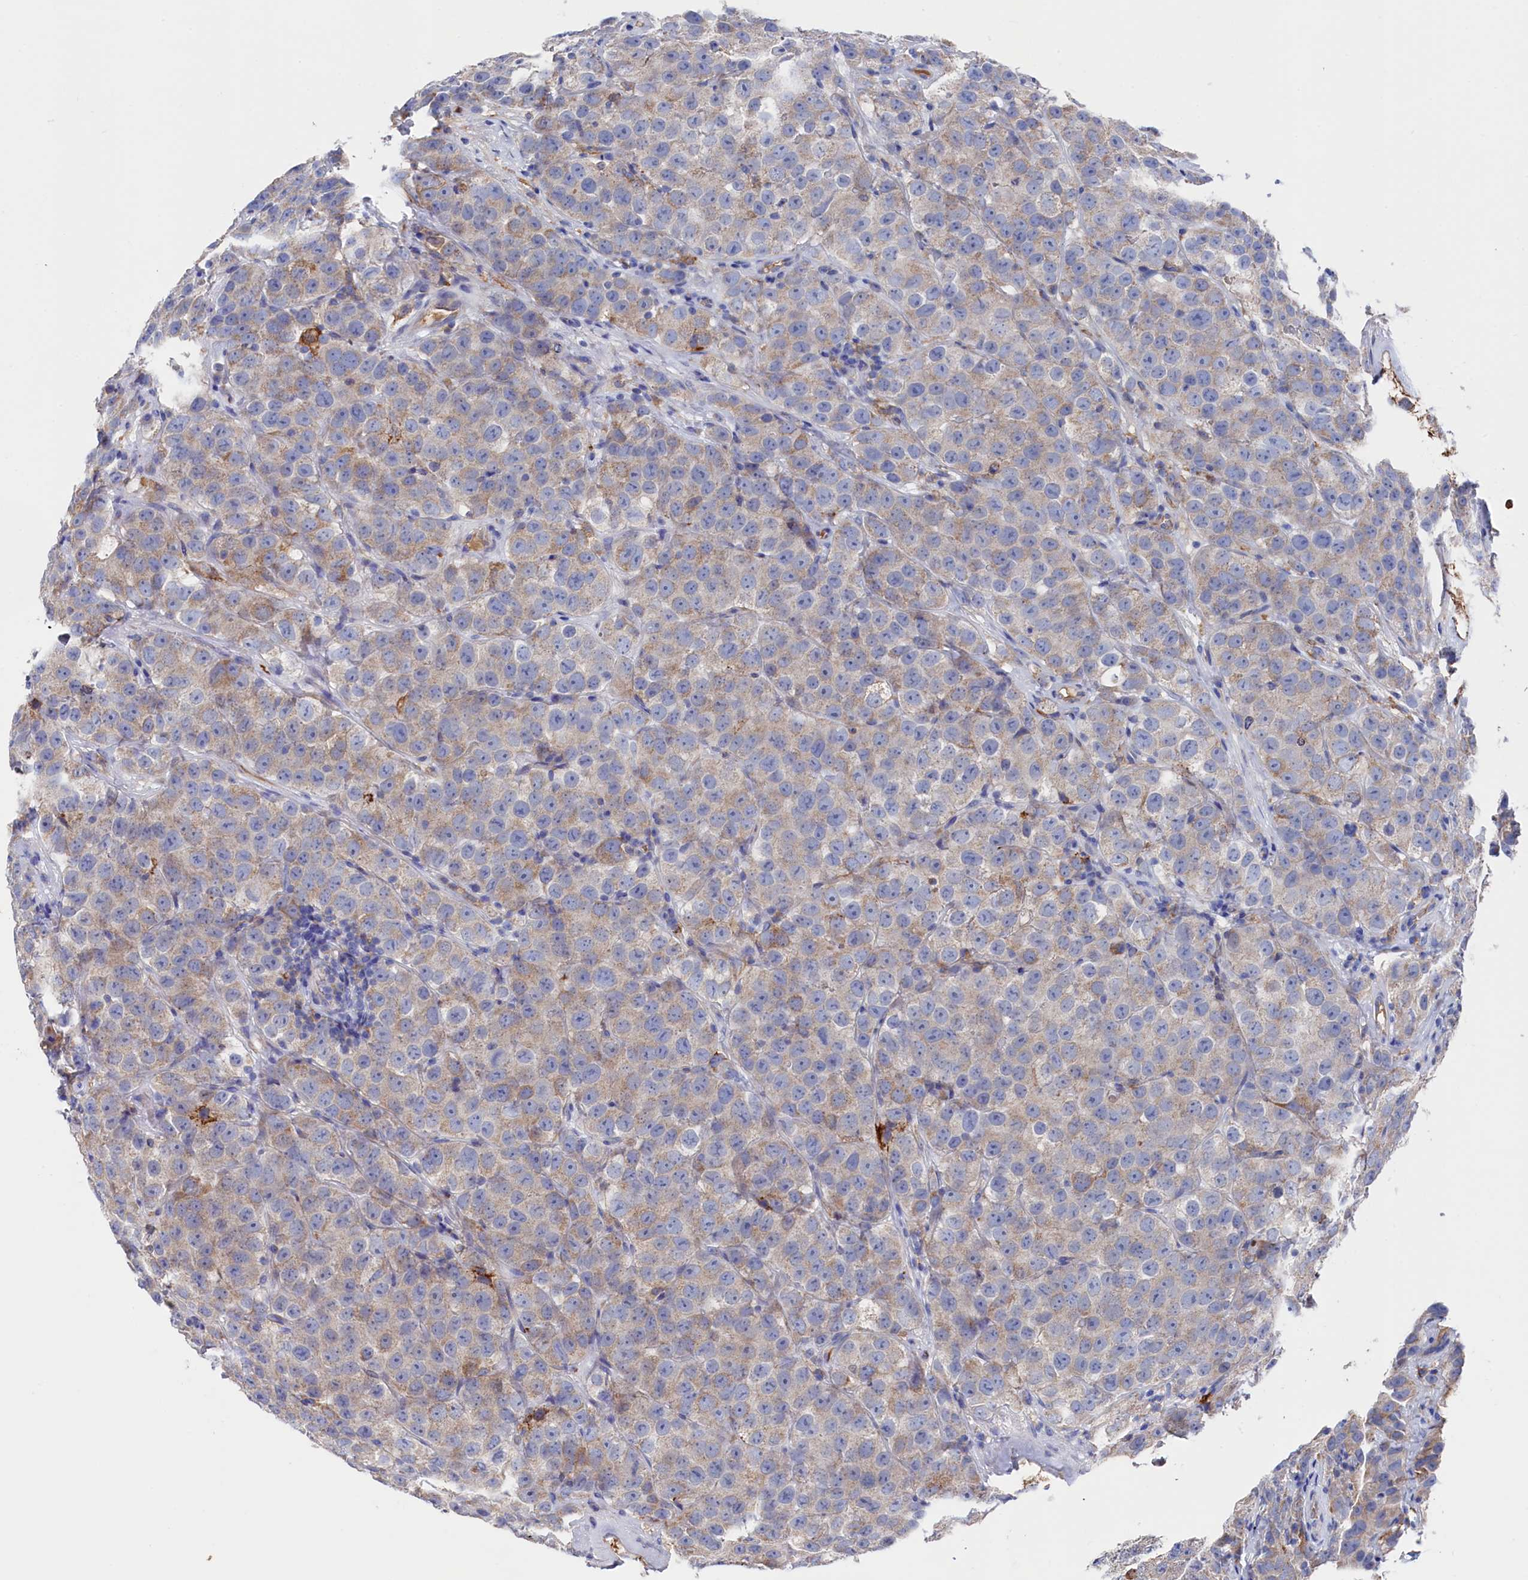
{"staining": {"intensity": "weak", "quantity": "25%-75%", "location": "cytoplasmic/membranous"}, "tissue": "testis cancer", "cell_type": "Tumor cells", "image_type": "cancer", "snomed": [{"axis": "morphology", "description": "Seminoma, NOS"}, {"axis": "topography", "description": "Testis"}], "caption": "High-power microscopy captured an IHC micrograph of testis seminoma, revealing weak cytoplasmic/membranous positivity in approximately 25%-75% of tumor cells.", "gene": "C12orf73", "patient": {"sex": "male", "age": 28}}